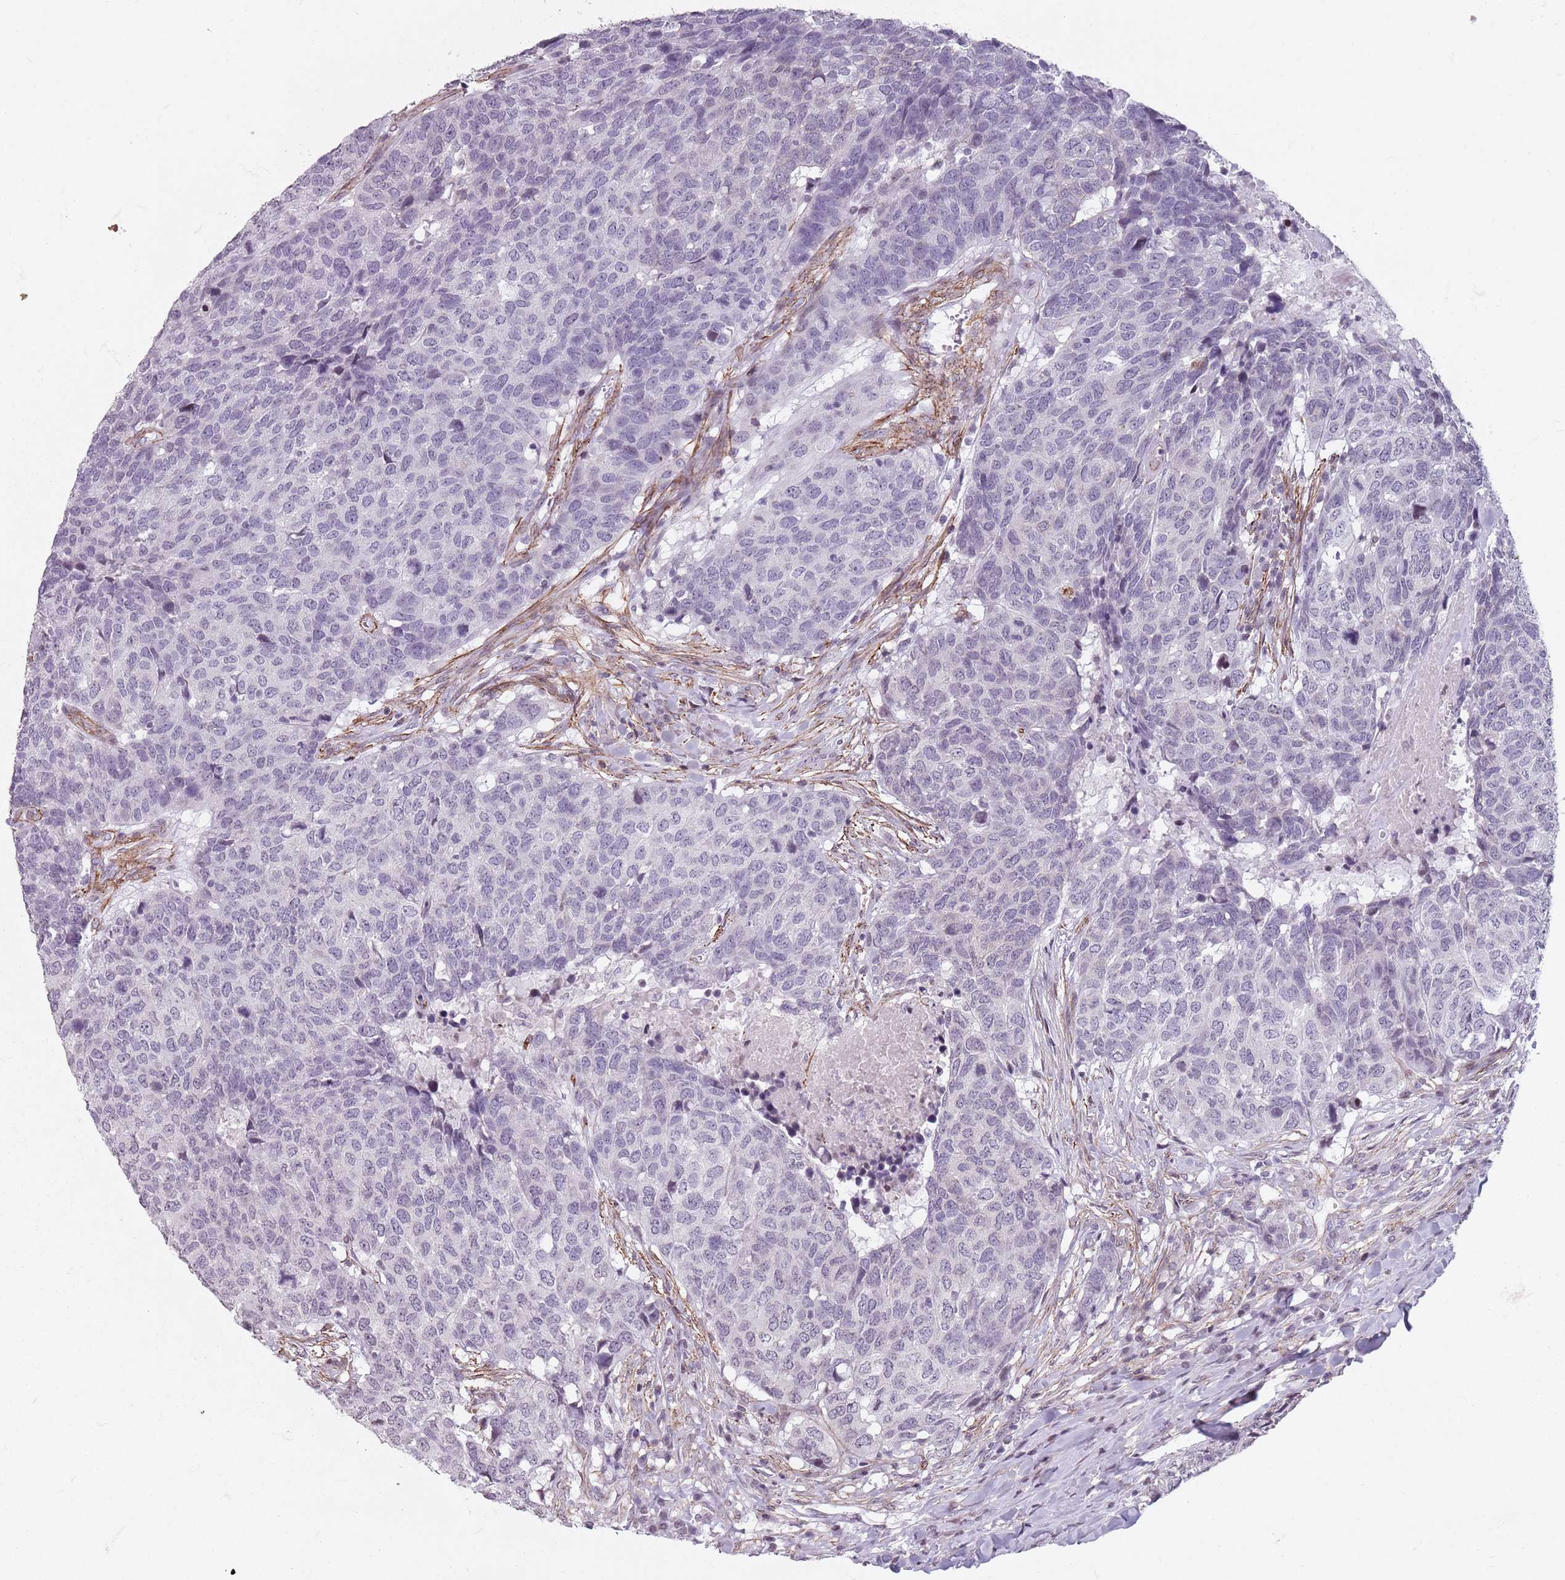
{"staining": {"intensity": "negative", "quantity": "none", "location": "none"}, "tissue": "head and neck cancer", "cell_type": "Tumor cells", "image_type": "cancer", "snomed": [{"axis": "morphology", "description": "Normal tissue, NOS"}, {"axis": "morphology", "description": "Squamous cell carcinoma, NOS"}, {"axis": "topography", "description": "Skeletal muscle"}, {"axis": "topography", "description": "Vascular tissue"}, {"axis": "topography", "description": "Peripheral nerve tissue"}, {"axis": "topography", "description": "Head-Neck"}], "caption": "A high-resolution image shows IHC staining of head and neck cancer (squamous cell carcinoma), which demonstrates no significant staining in tumor cells.", "gene": "TMC4", "patient": {"sex": "male", "age": 66}}